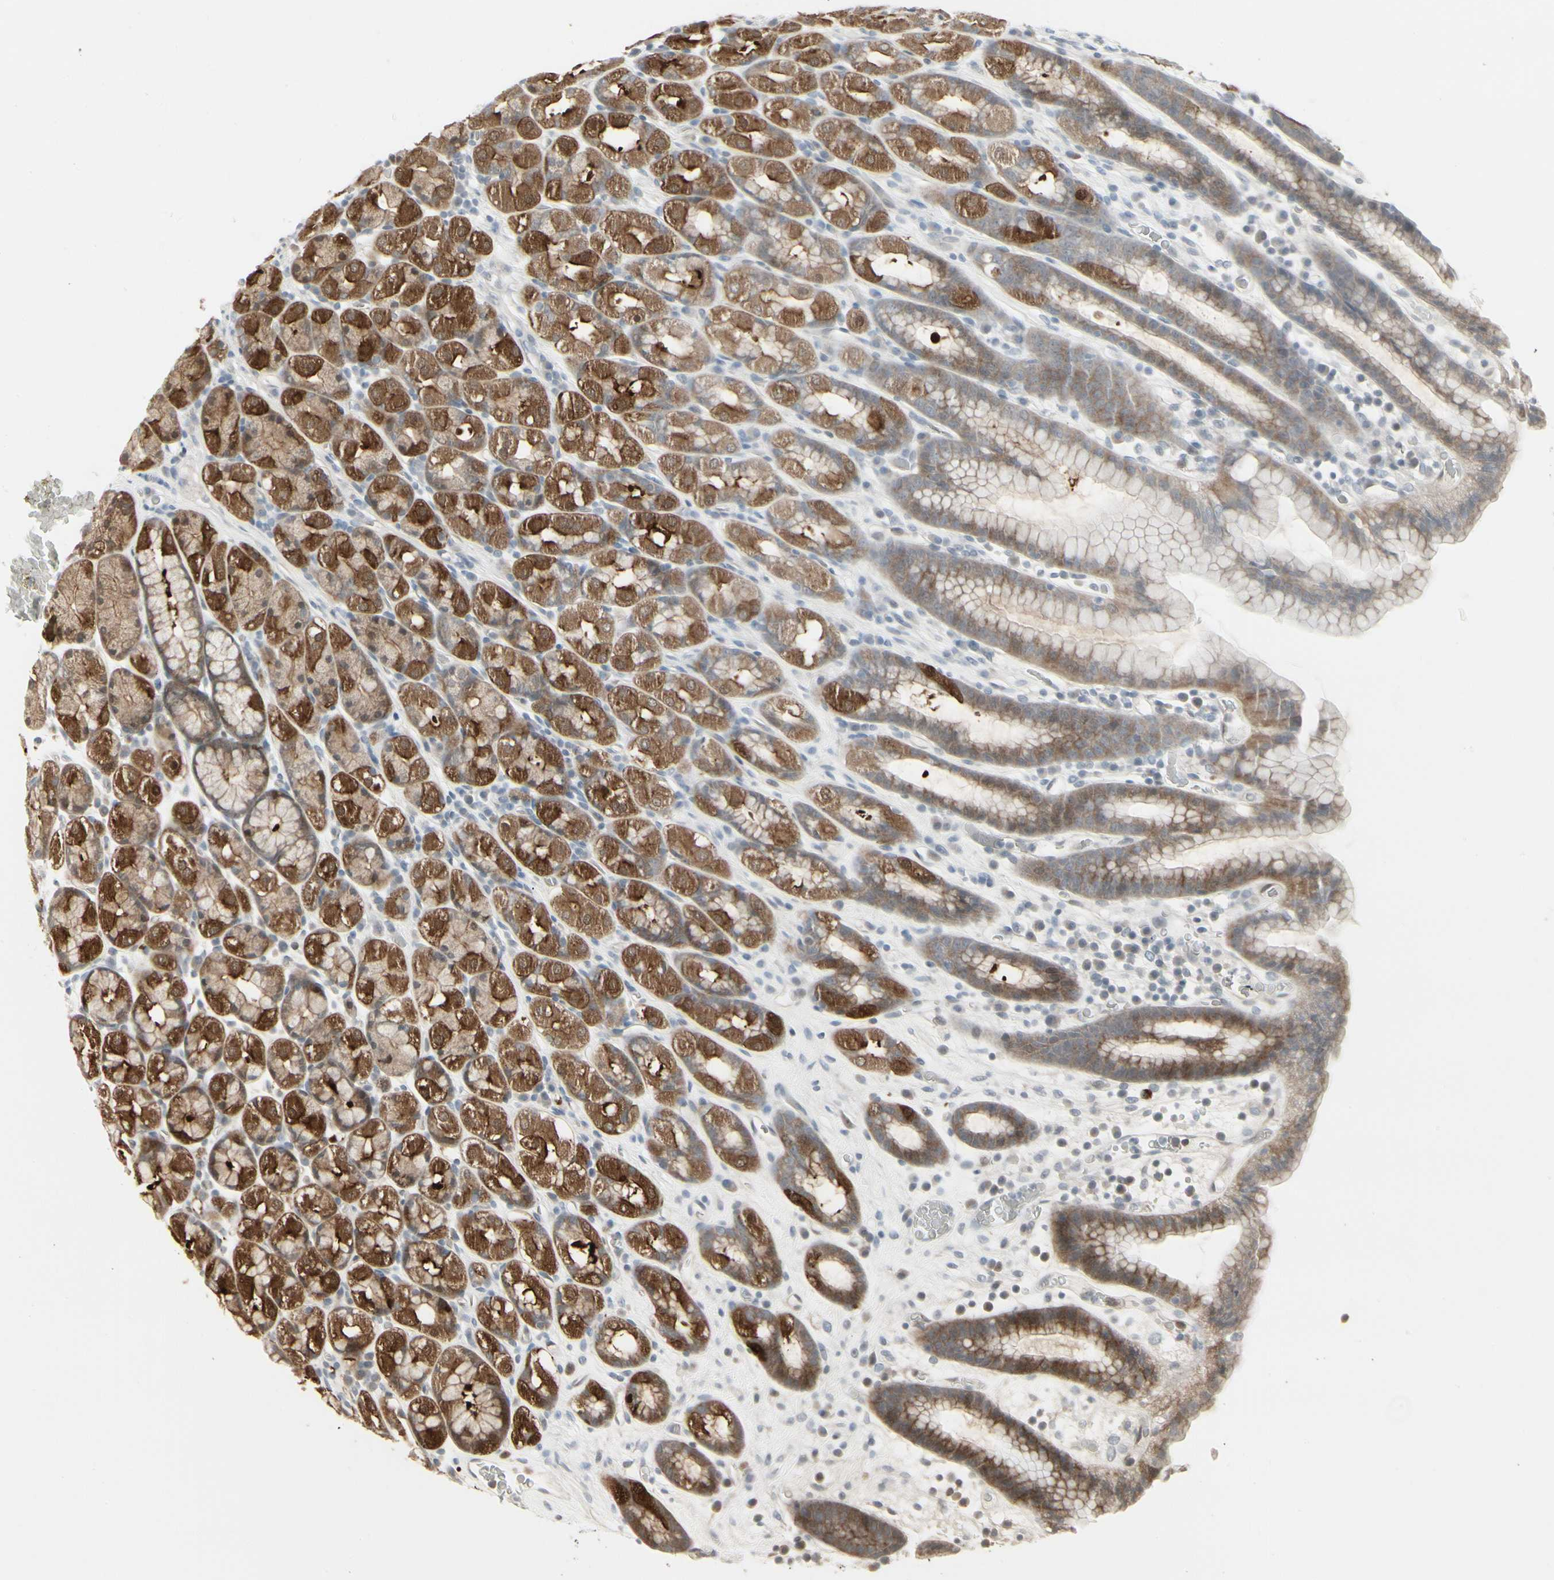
{"staining": {"intensity": "strong", "quantity": ">75%", "location": "cytoplasmic/membranous"}, "tissue": "stomach", "cell_type": "Glandular cells", "image_type": "normal", "snomed": [{"axis": "morphology", "description": "Normal tissue, NOS"}, {"axis": "topography", "description": "Stomach, upper"}], "caption": "A high amount of strong cytoplasmic/membranous positivity is seen in about >75% of glandular cells in normal stomach.", "gene": "IGFBP6", "patient": {"sex": "male", "age": 68}}